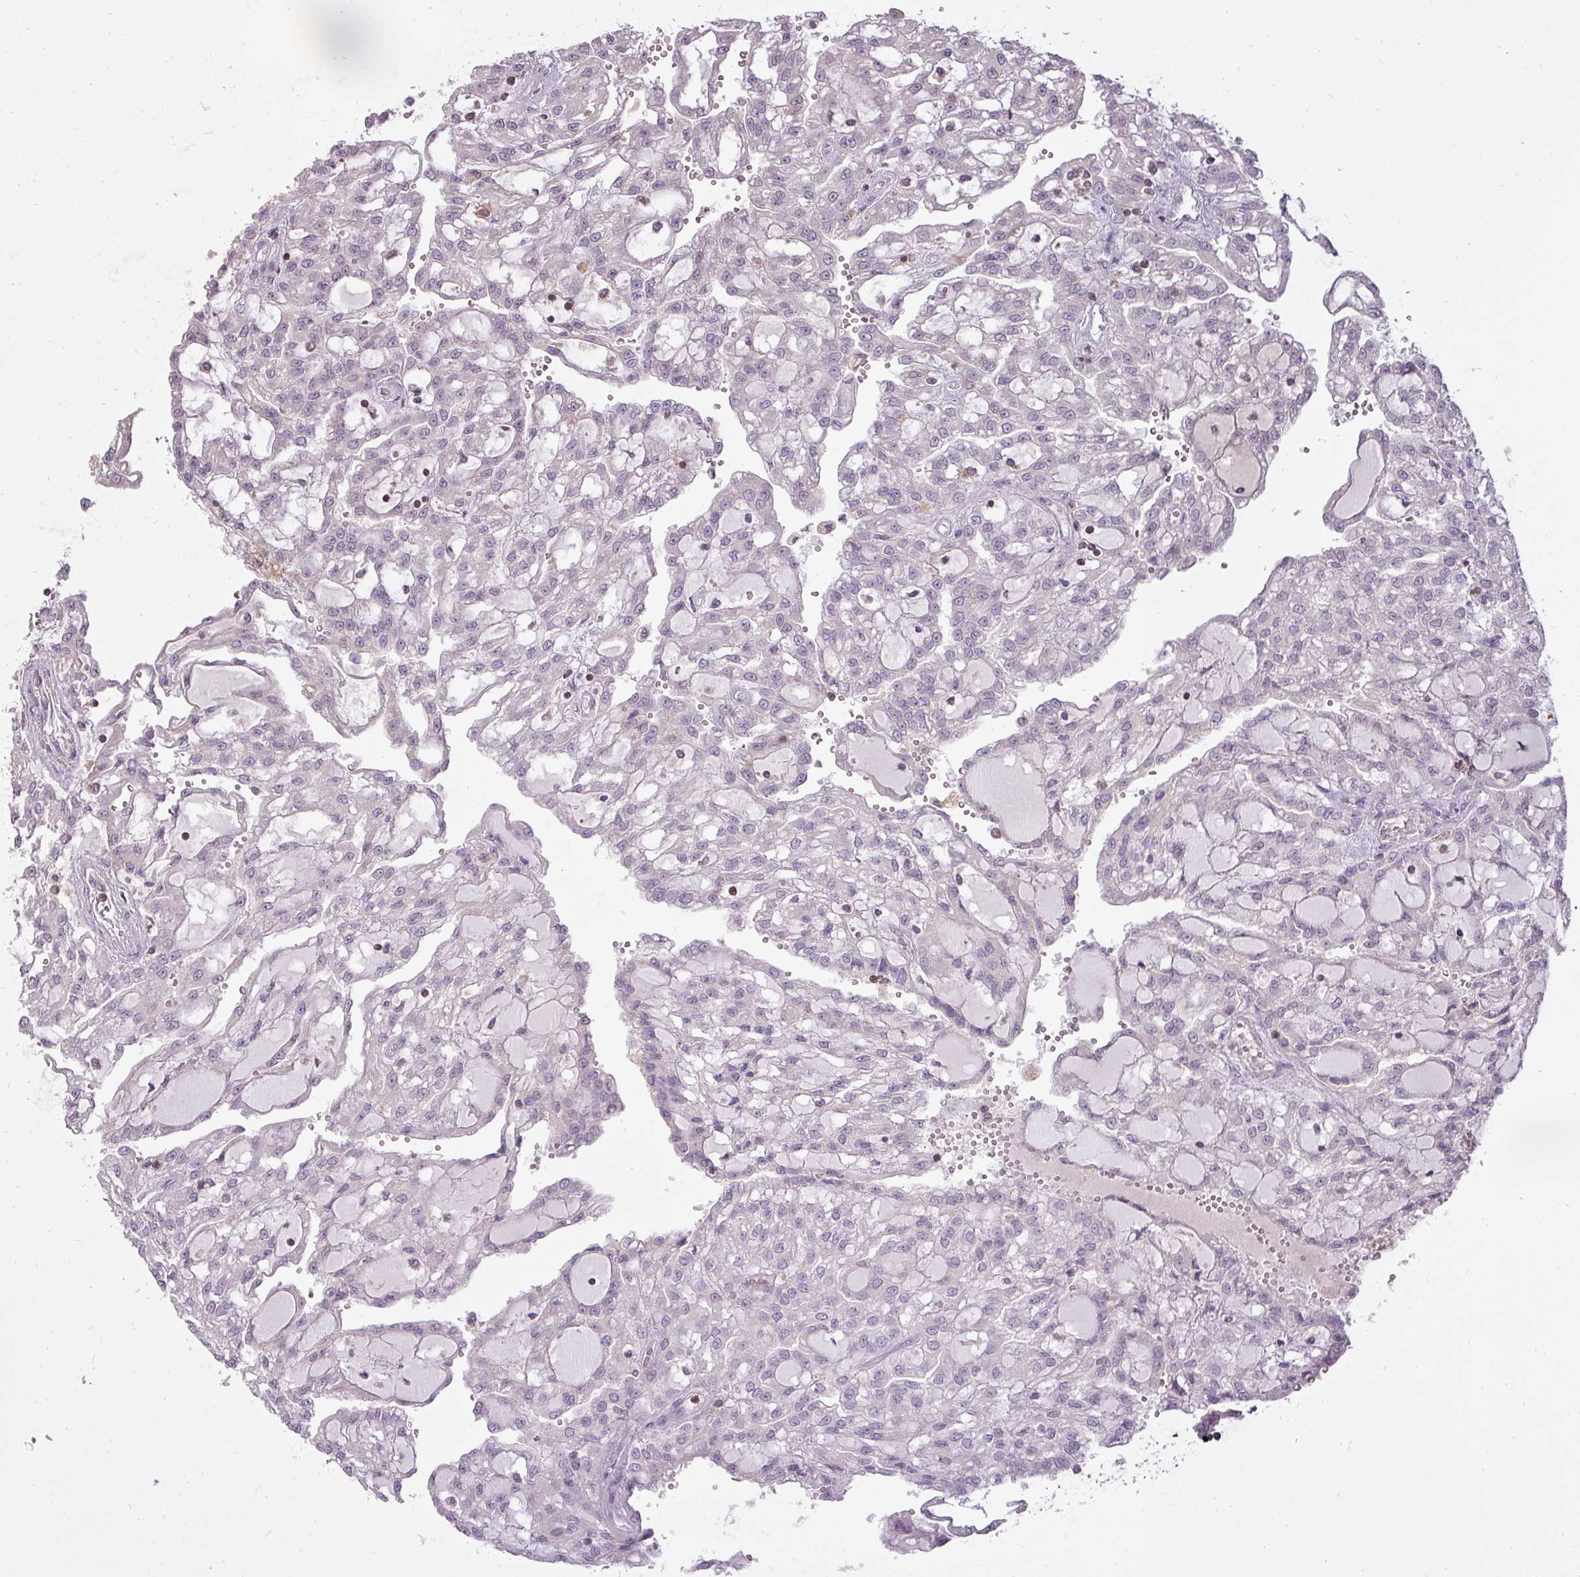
{"staining": {"intensity": "negative", "quantity": "none", "location": "none"}, "tissue": "renal cancer", "cell_type": "Tumor cells", "image_type": "cancer", "snomed": [{"axis": "morphology", "description": "Adenocarcinoma, NOS"}, {"axis": "topography", "description": "Kidney"}], "caption": "Tumor cells show no significant expression in renal cancer (adenocarcinoma).", "gene": "STK4", "patient": {"sex": "male", "age": 63}}